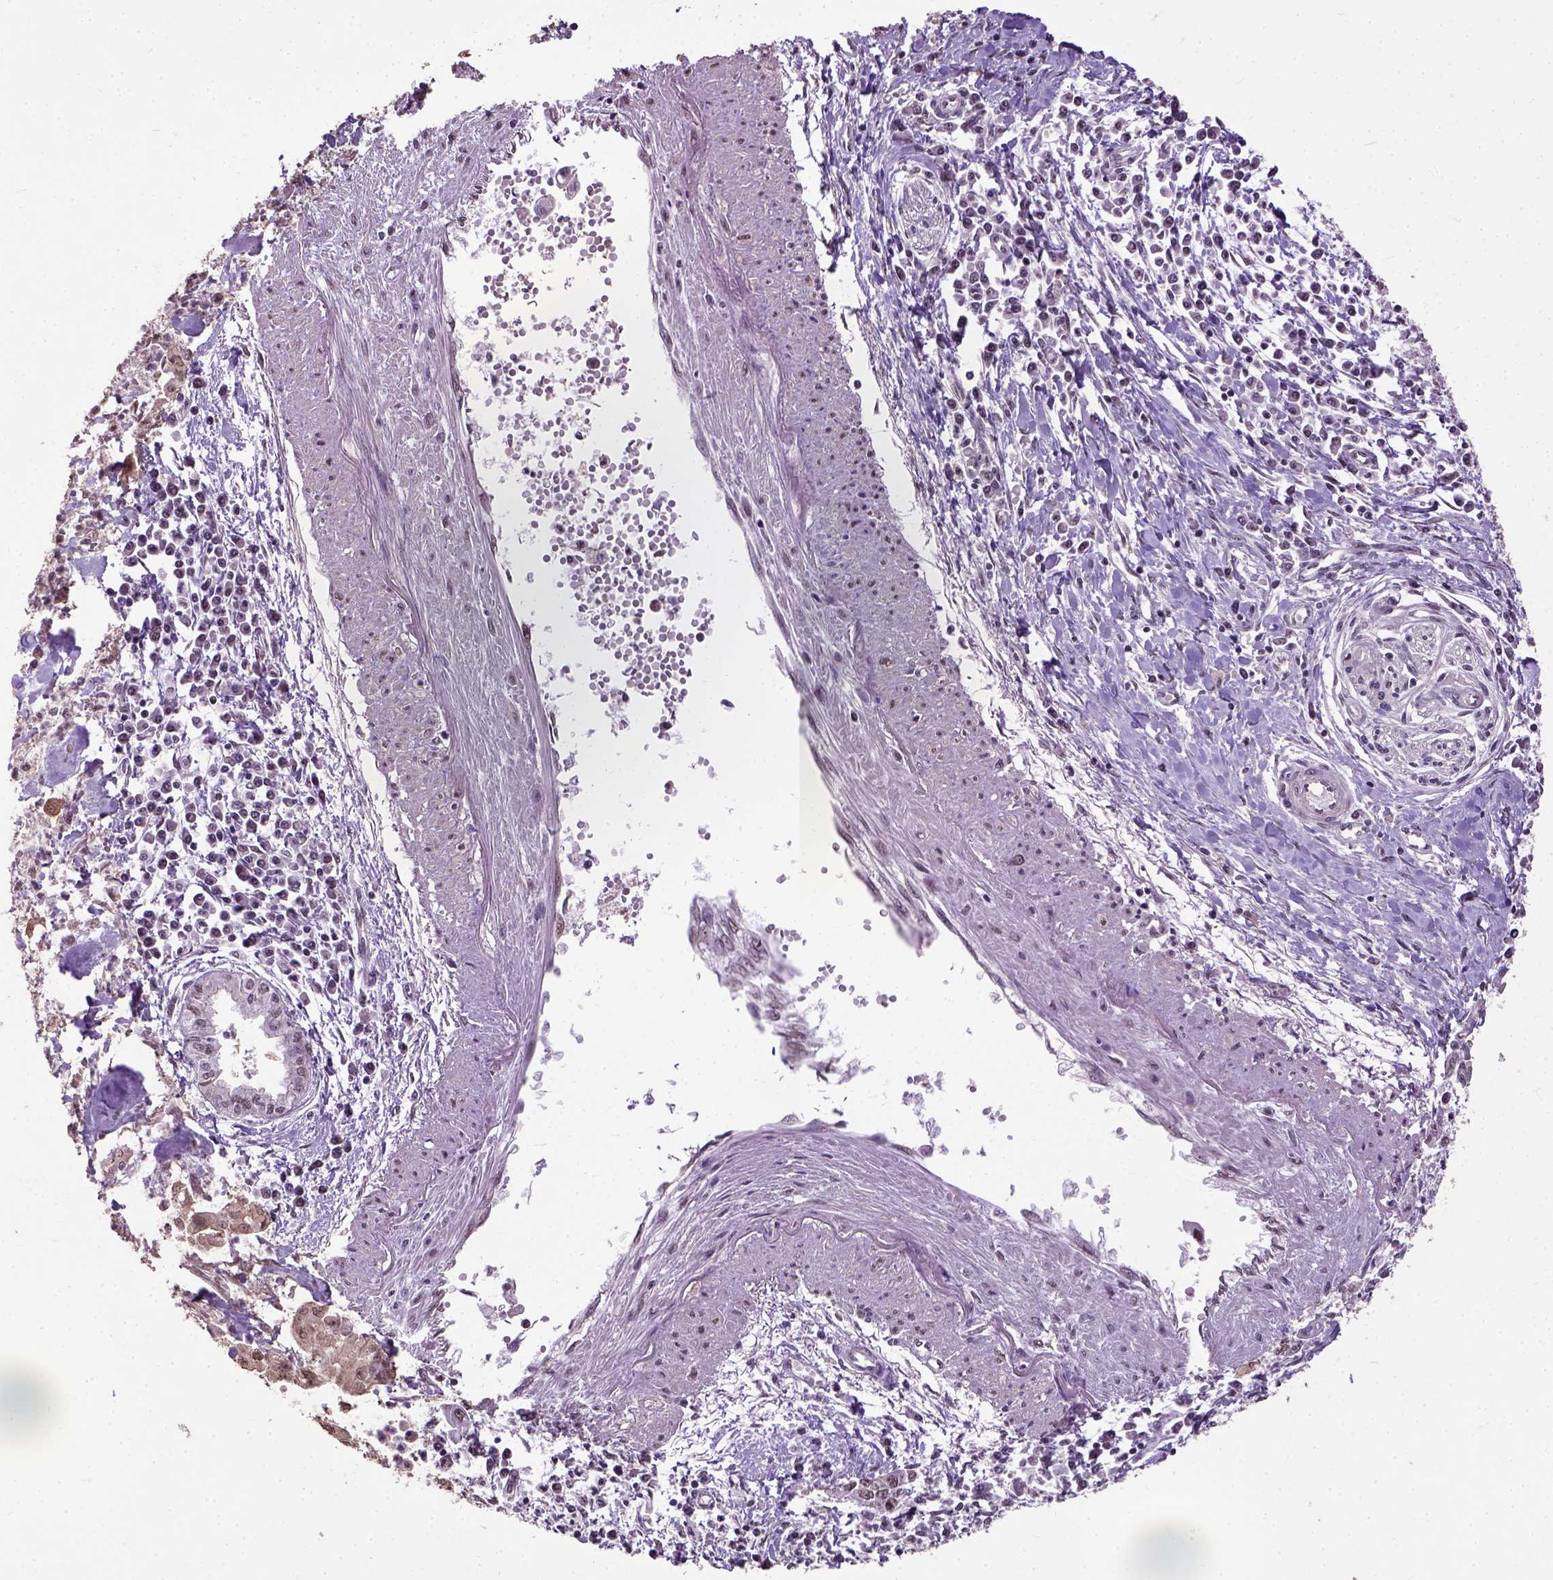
{"staining": {"intensity": "strong", "quantity": "<25%", "location": "nuclear"}, "tissue": "pancreatic cancer", "cell_type": "Tumor cells", "image_type": "cancer", "snomed": [{"axis": "morphology", "description": "Adenocarcinoma, NOS"}, {"axis": "topography", "description": "Pancreas"}], "caption": "DAB (3,3'-diaminobenzidine) immunohistochemical staining of human pancreatic adenocarcinoma reveals strong nuclear protein staining in about <25% of tumor cells.", "gene": "UBA3", "patient": {"sex": "male", "age": 72}}